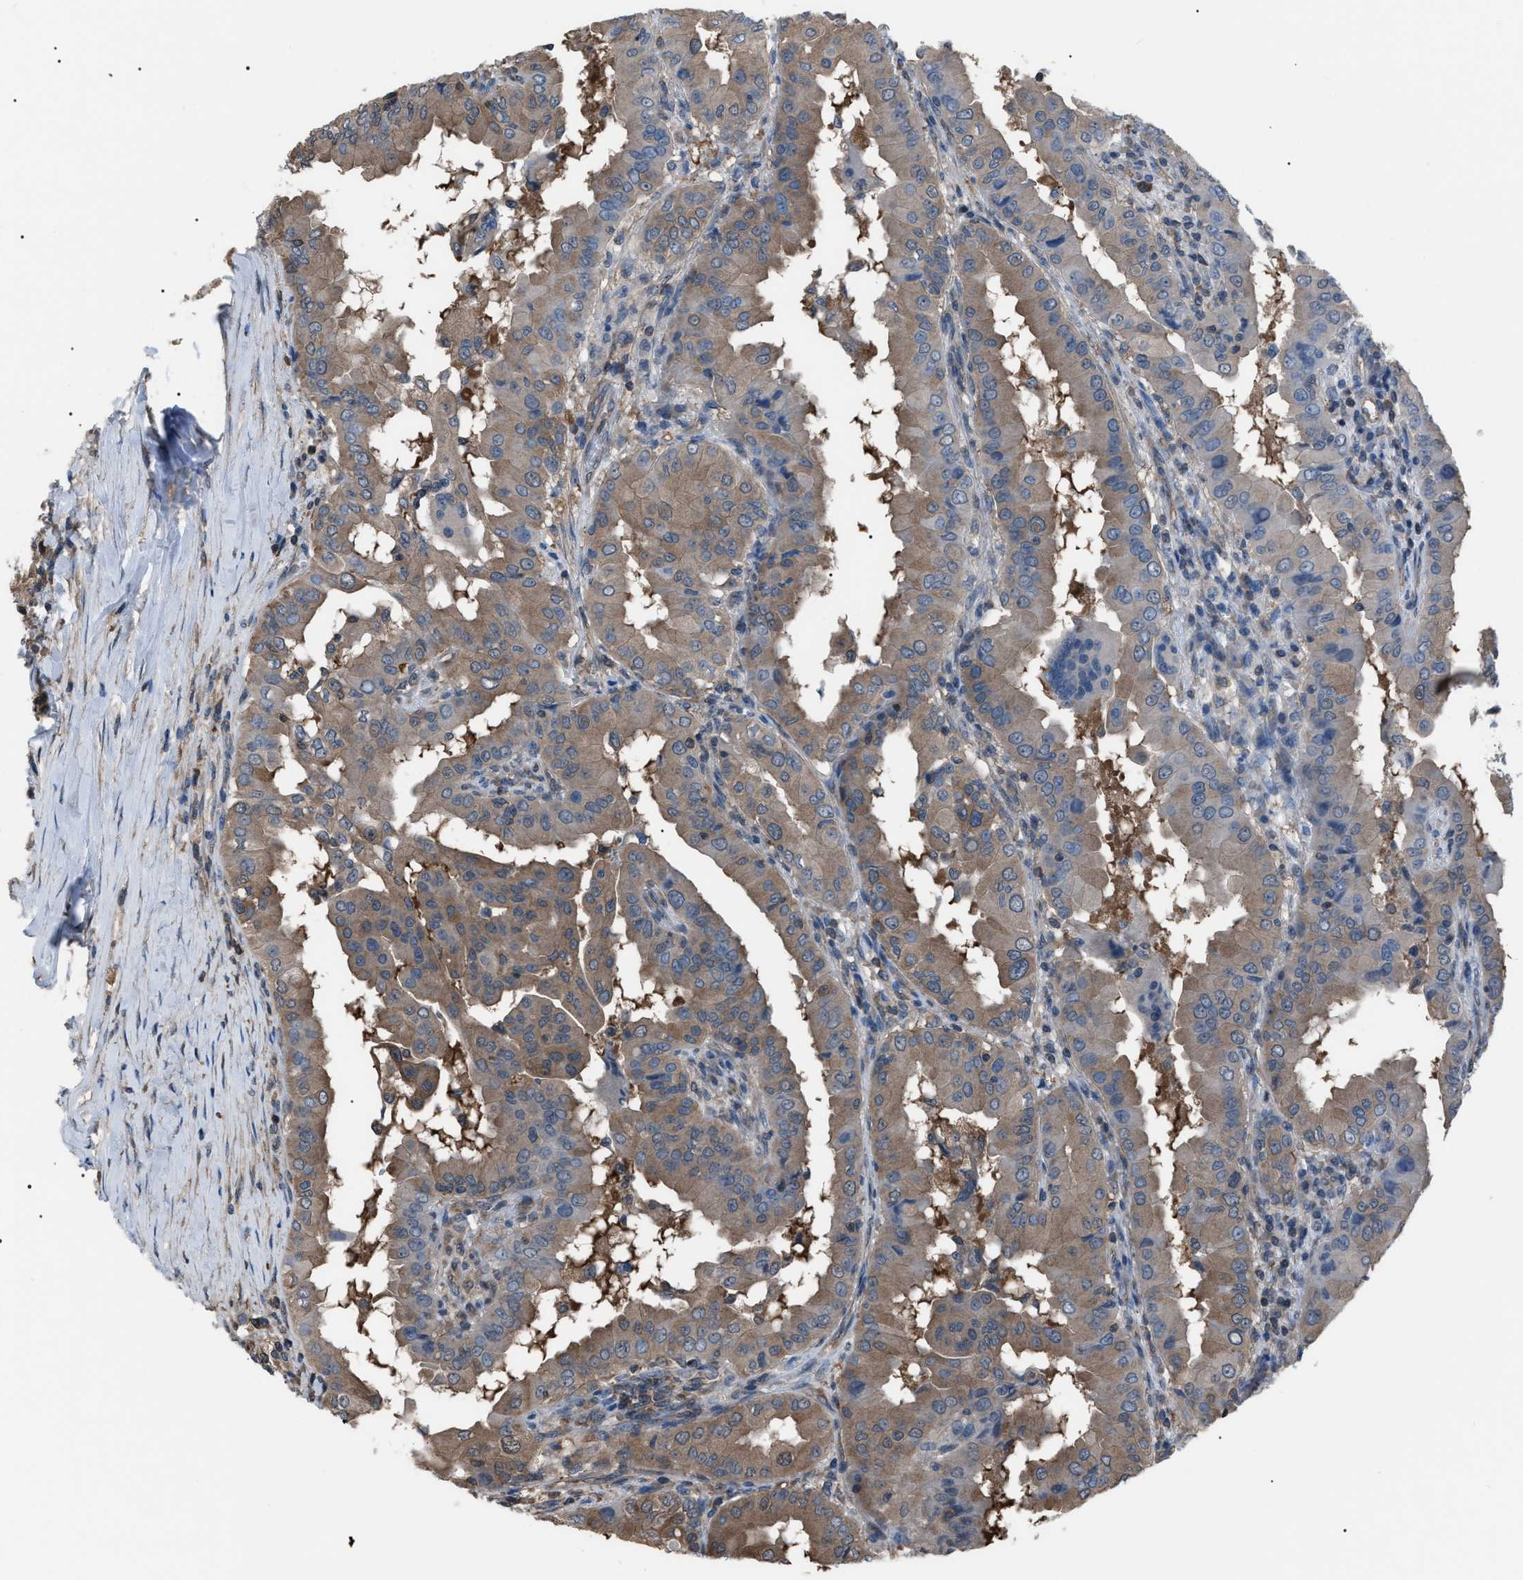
{"staining": {"intensity": "weak", "quantity": ">75%", "location": "cytoplasmic/membranous"}, "tissue": "thyroid cancer", "cell_type": "Tumor cells", "image_type": "cancer", "snomed": [{"axis": "morphology", "description": "Papillary adenocarcinoma, NOS"}, {"axis": "topography", "description": "Thyroid gland"}], "caption": "Immunohistochemical staining of human thyroid cancer (papillary adenocarcinoma) reveals low levels of weak cytoplasmic/membranous positivity in approximately >75% of tumor cells. Immunohistochemistry (ihc) stains the protein in brown and the nuclei are stained blue.", "gene": "PDCD5", "patient": {"sex": "male", "age": 33}}